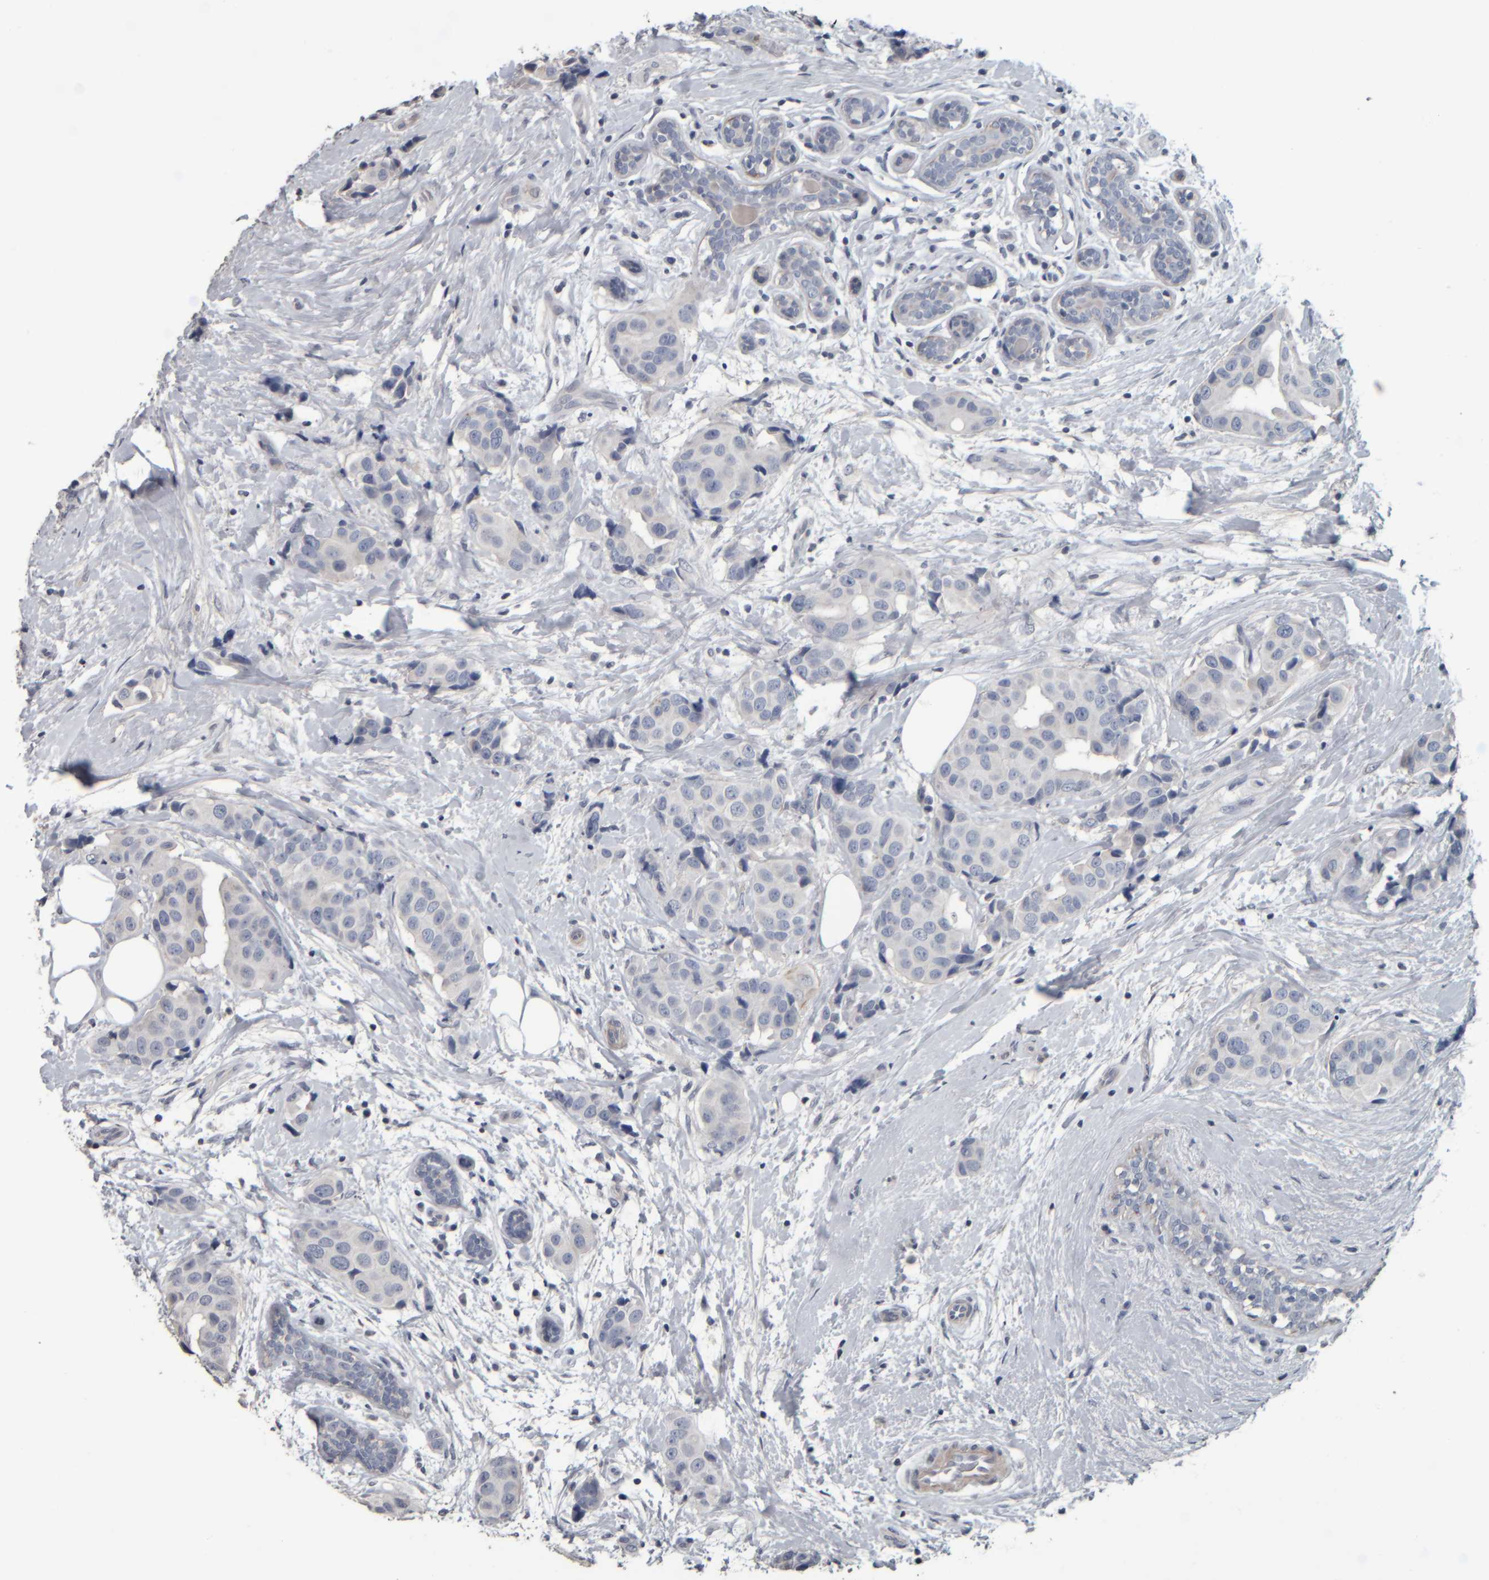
{"staining": {"intensity": "negative", "quantity": "none", "location": "none"}, "tissue": "breast cancer", "cell_type": "Tumor cells", "image_type": "cancer", "snomed": [{"axis": "morphology", "description": "Normal tissue, NOS"}, {"axis": "morphology", "description": "Duct carcinoma"}, {"axis": "topography", "description": "Breast"}], "caption": "Immunohistochemistry (IHC) photomicrograph of infiltrating ductal carcinoma (breast) stained for a protein (brown), which reveals no staining in tumor cells. Nuclei are stained in blue.", "gene": "CAVIN4", "patient": {"sex": "female", "age": 39}}